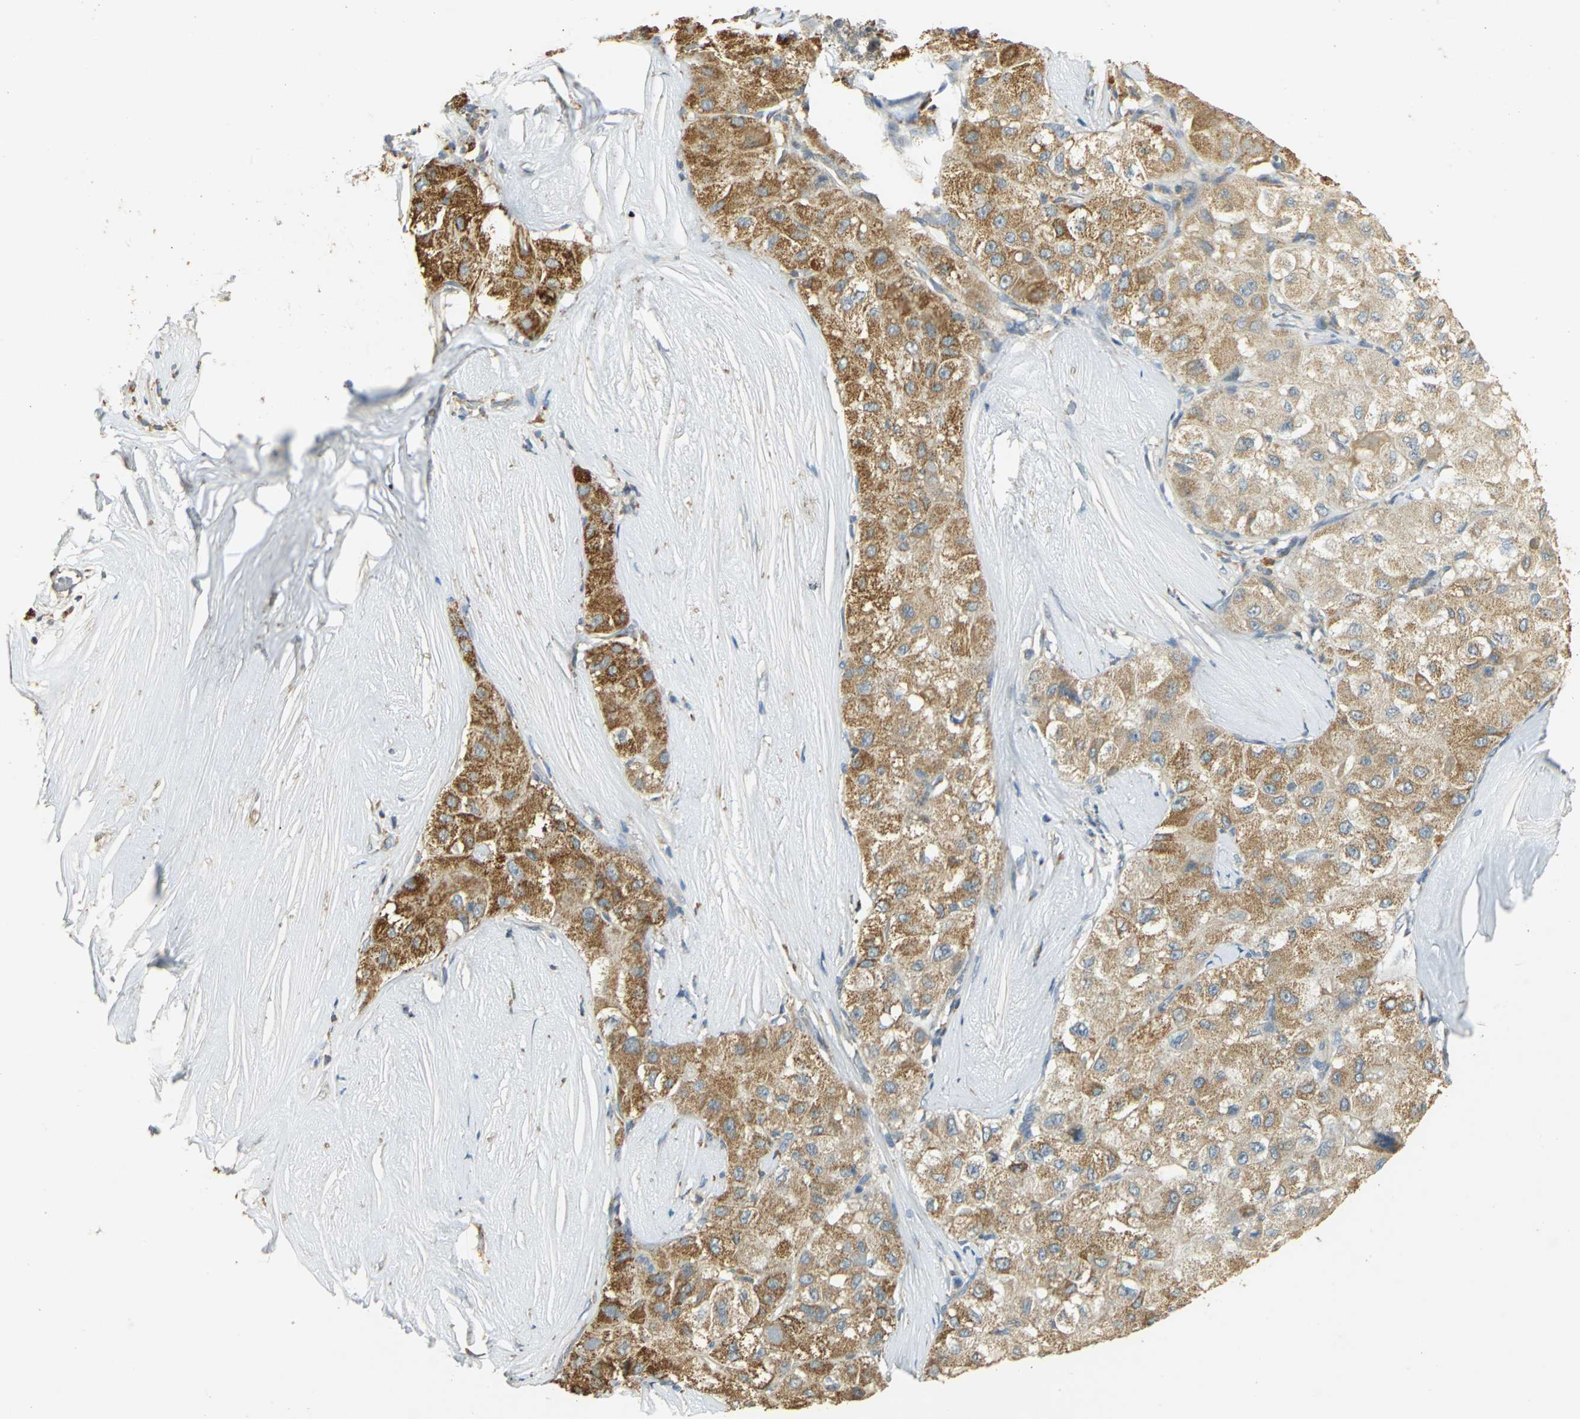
{"staining": {"intensity": "moderate", "quantity": ">75%", "location": "cytoplasmic/membranous"}, "tissue": "liver cancer", "cell_type": "Tumor cells", "image_type": "cancer", "snomed": [{"axis": "morphology", "description": "Carcinoma, Hepatocellular, NOS"}, {"axis": "topography", "description": "Liver"}], "caption": "Moderate cytoplasmic/membranous positivity is present in about >75% of tumor cells in liver cancer.", "gene": "HDHD5", "patient": {"sex": "male", "age": 80}}